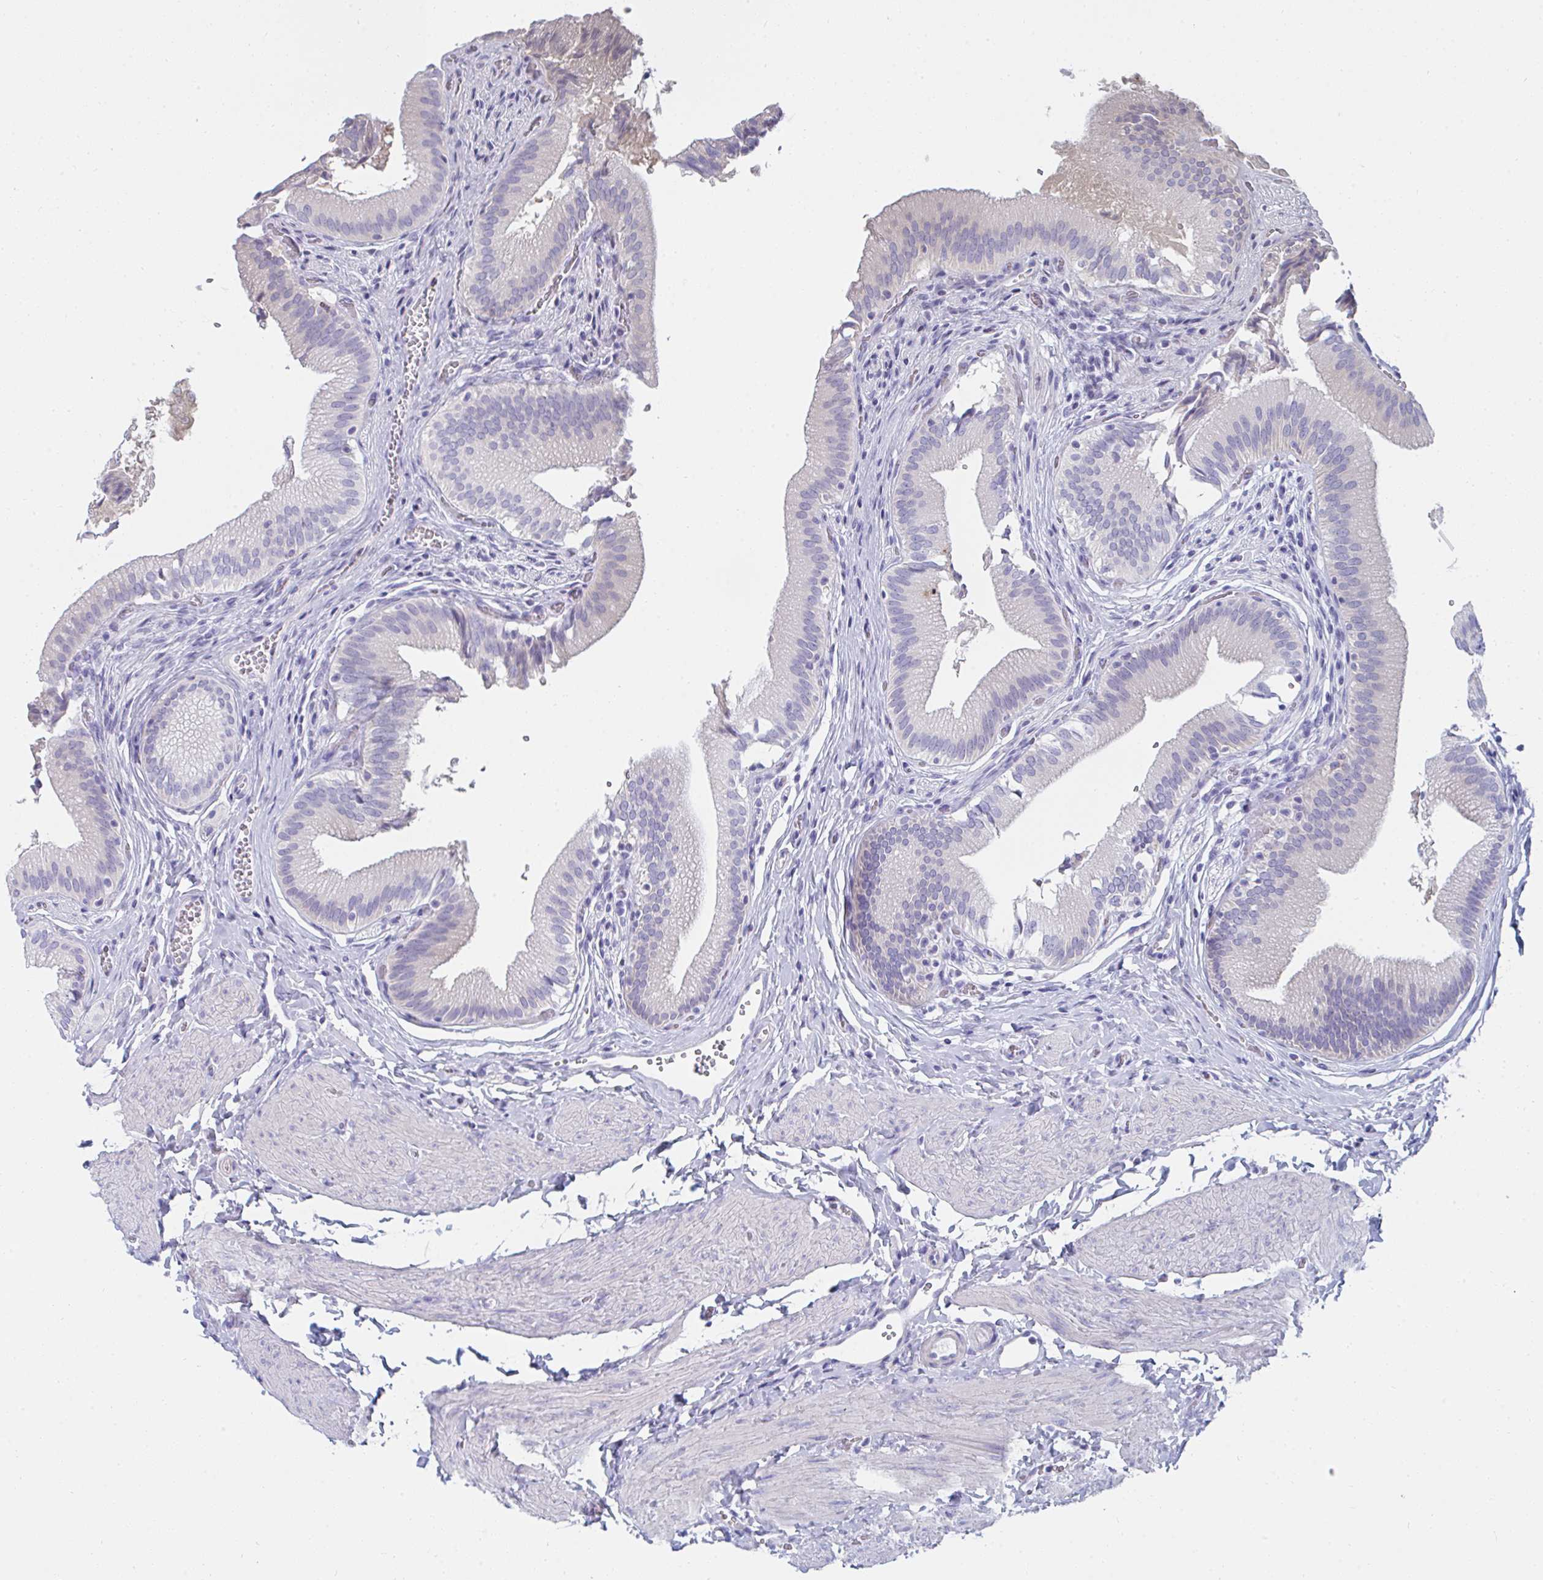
{"staining": {"intensity": "negative", "quantity": "none", "location": "none"}, "tissue": "gallbladder", "cell_type": "Glandular cells", "image_type": "normal", "snomed": [{"axis": "morphology", "description": "Normal tissue, NOS"}, {"axis": "topography", "description": "Gallbladder"}, {"axis": "topography", "description": "Peripheral nerve tissue"}], "caption": "The immunohistochemistry photomicrograph has no significant staining in glandular cells of gallbladder.", "gene": "MGAM2", "patient": {"sex": "male", "age": 17}}